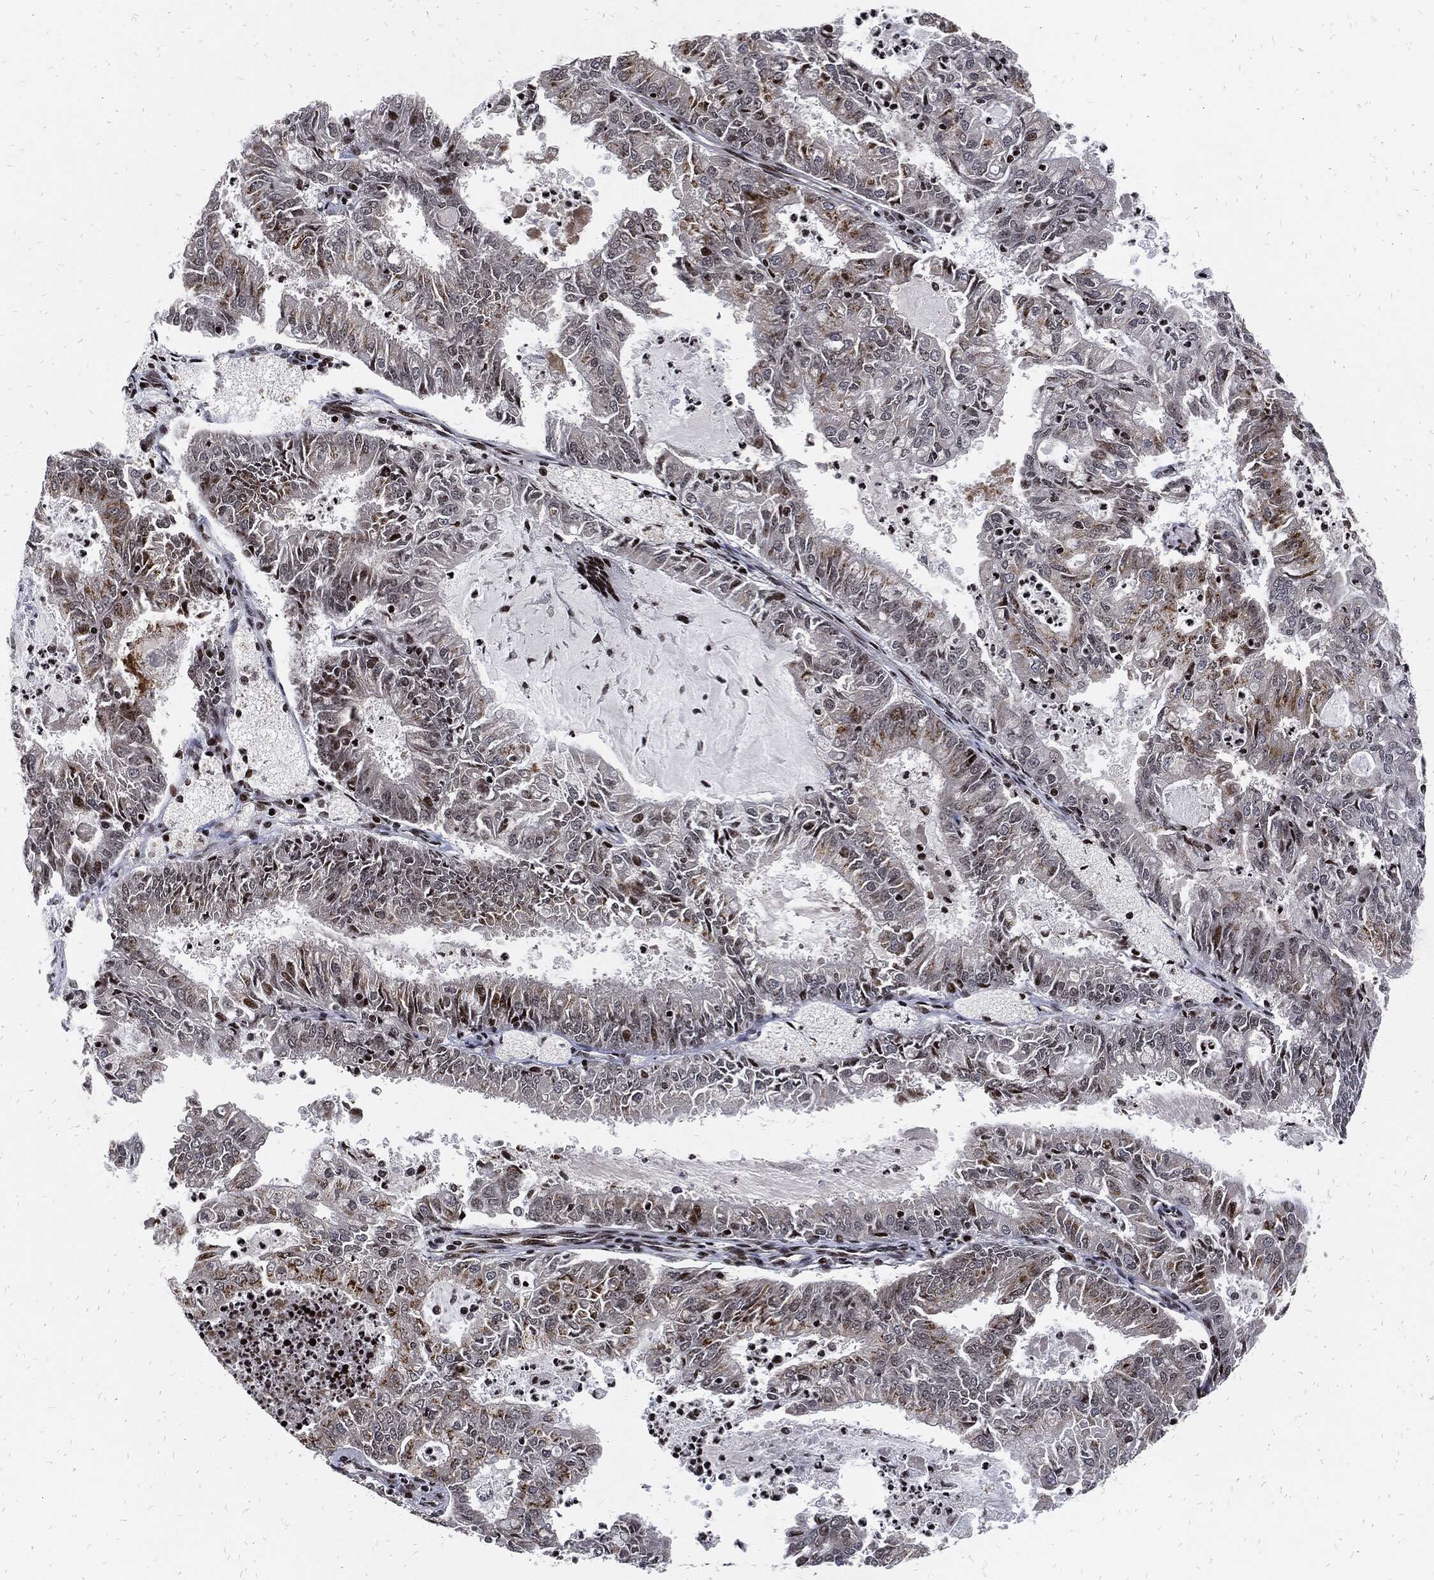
{"staining": {"intensity": "strong", "quantity": "25%-75%", "location": "cytoplasmic/membranous"}, "tissue": "endometrial cancer", "cell_type": "Tumor cells", "image_type": "cancer", "snomed": [{"axis": "morphology", "description": "Adenocarcinoma, NOS"}, {"axis": "topography", "description": "Endometrium"}], "caption": "Strong cytoplasmic/membranous expression is appreciated in approximately 25%-75% of tumor cells in adenocarcinoma (endometrial).", "gene": "ZNF775", "patient": {"sex": "female", "age": 57}}